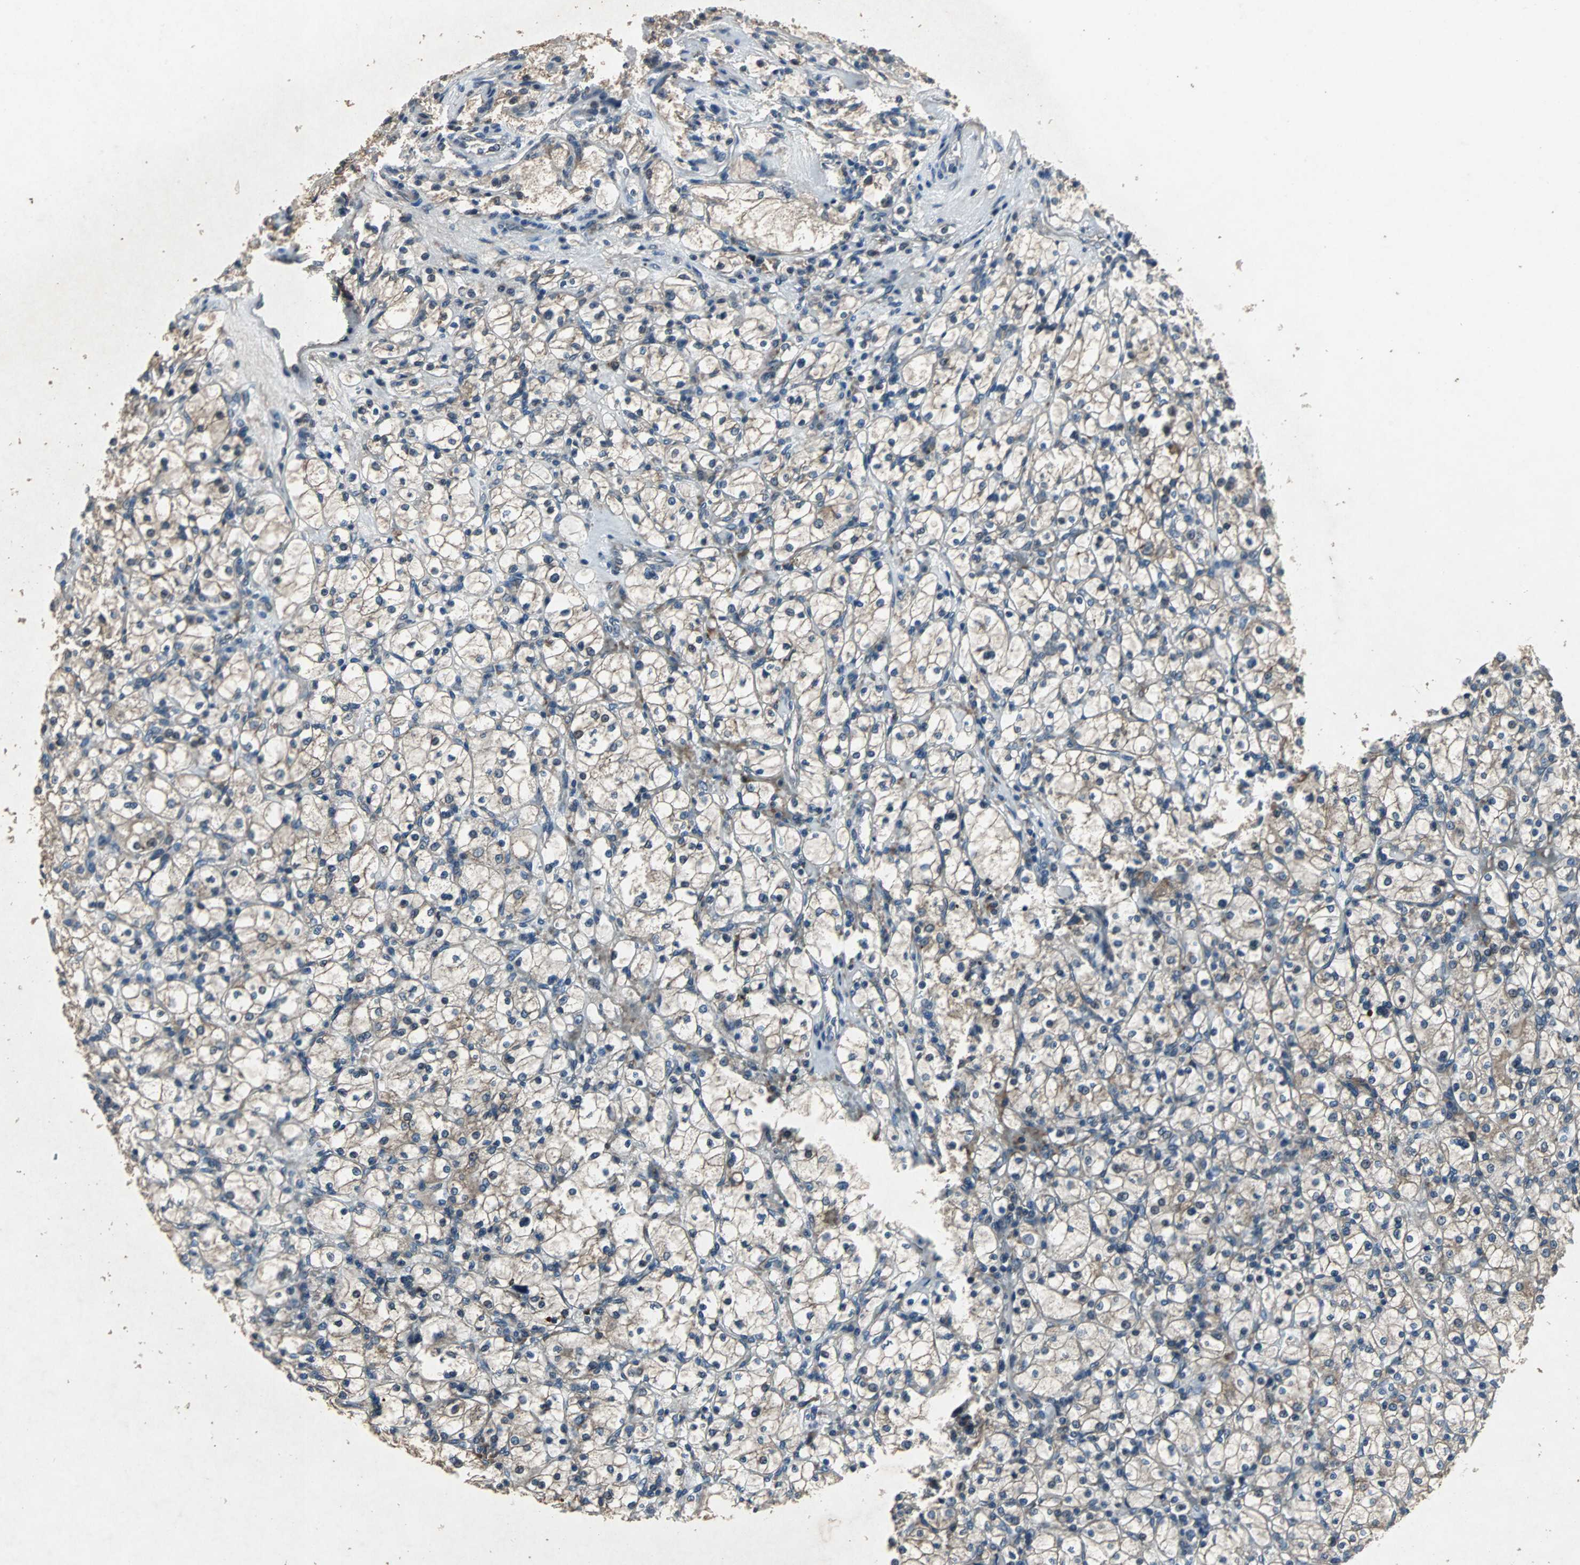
{"staining": {"intensity": "weak", "quantity": "25%-75%", "location": "cytoplasmic/membranous"}, "tissue": "renal cancer", "cell_type": "Tumor cells", "image_type": "cancer", "snomed": [{"axis": "morphology", "description": "Adenocarcinoma, NOS"}, {"axis": "topography", "description": "Kidney"}], "caption": "Tumor cells exhibit weak cytoplasmic/membranous positivity in about 25%-75% of cells in renal adenocarcinoma.", "gene": "SOS1", "patient": {"sex": "female", "age": 83}}